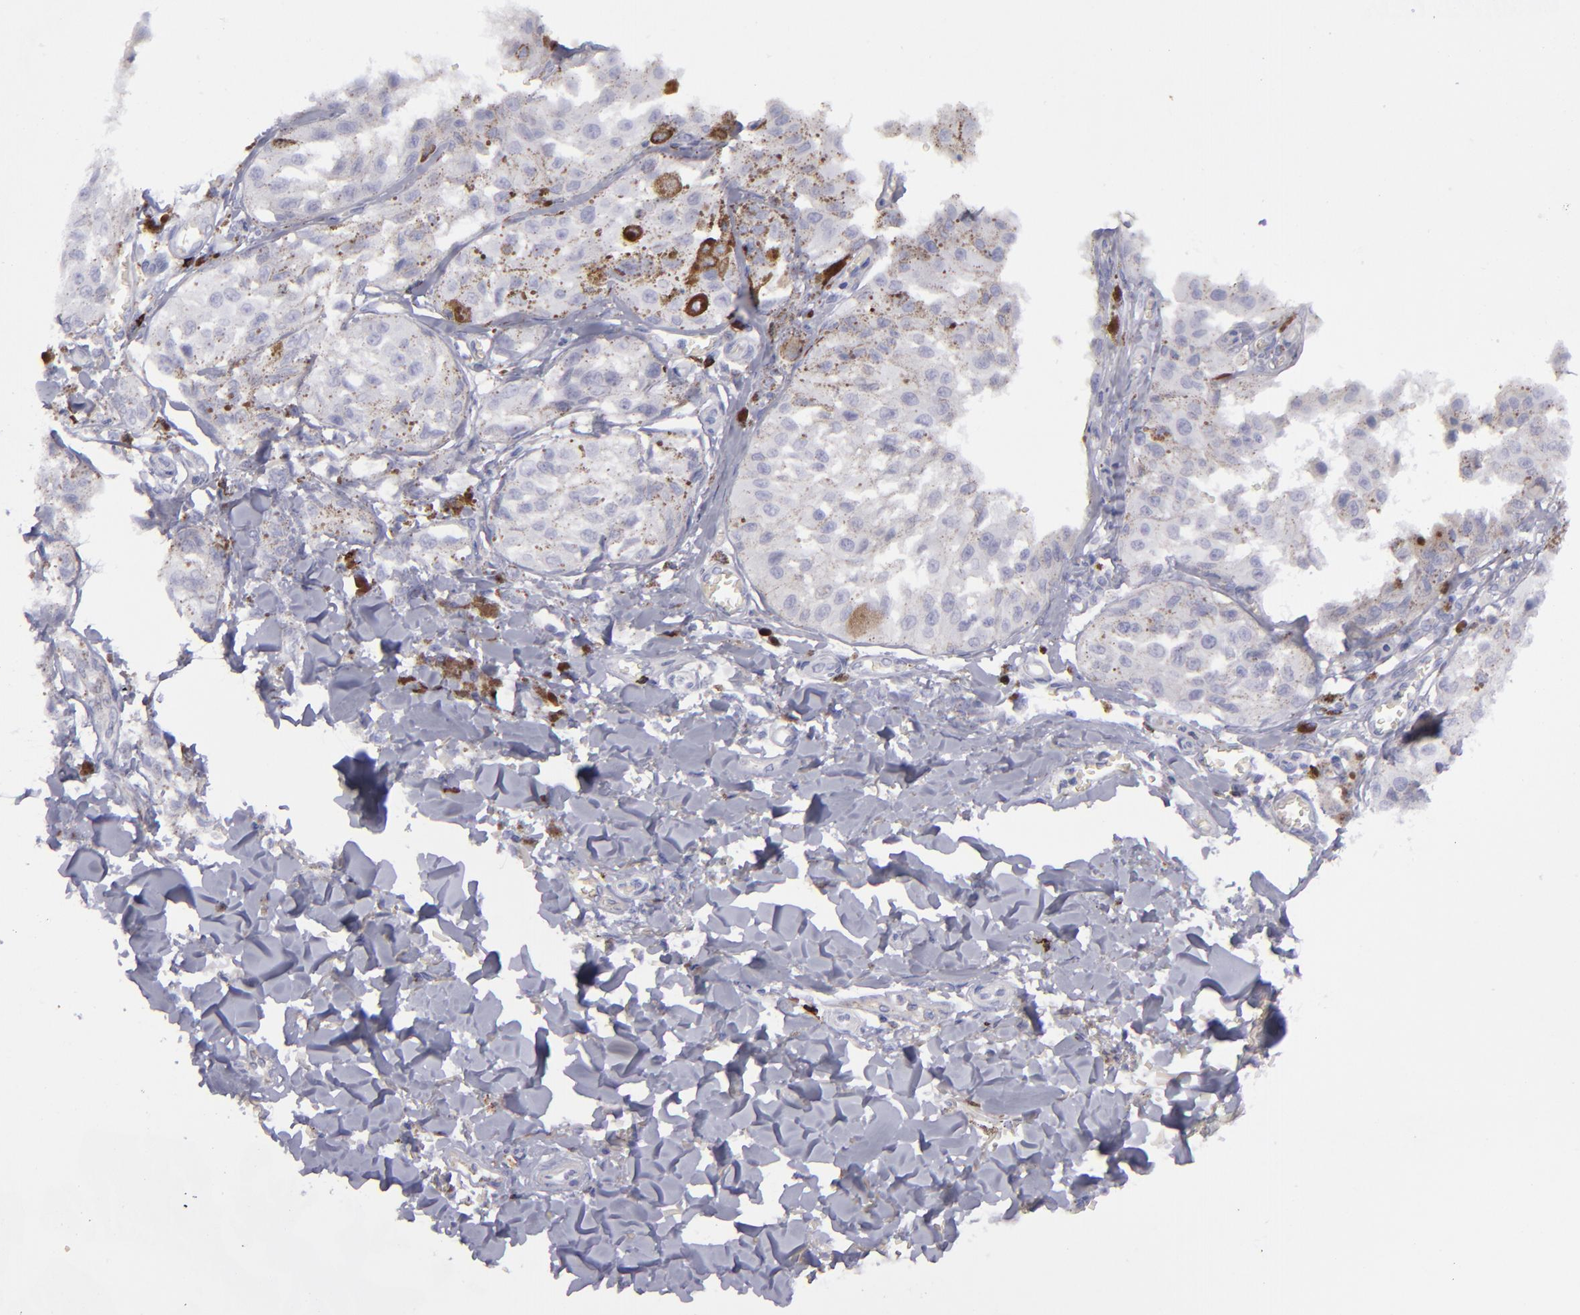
{"staining": {"intensity": "negative", "quantity": "none", "location": "none"}, "tissue": "melanoma", "cell_type": "Tumor cells", "image_type": "cancer", "snomed": [{"axis": "morphology", "description": "Malignant melanoma, NOS"}, {"axis": "topography", "description": "Skin"}], "caption": "Malignant melanoma was stained to show a protein in brown. There is no significant positivity in tumor cells. (DAB IHC with hematoxylin counter stain).", "gene": "CD27", "patient": {"sex": "female", "age": 82}}